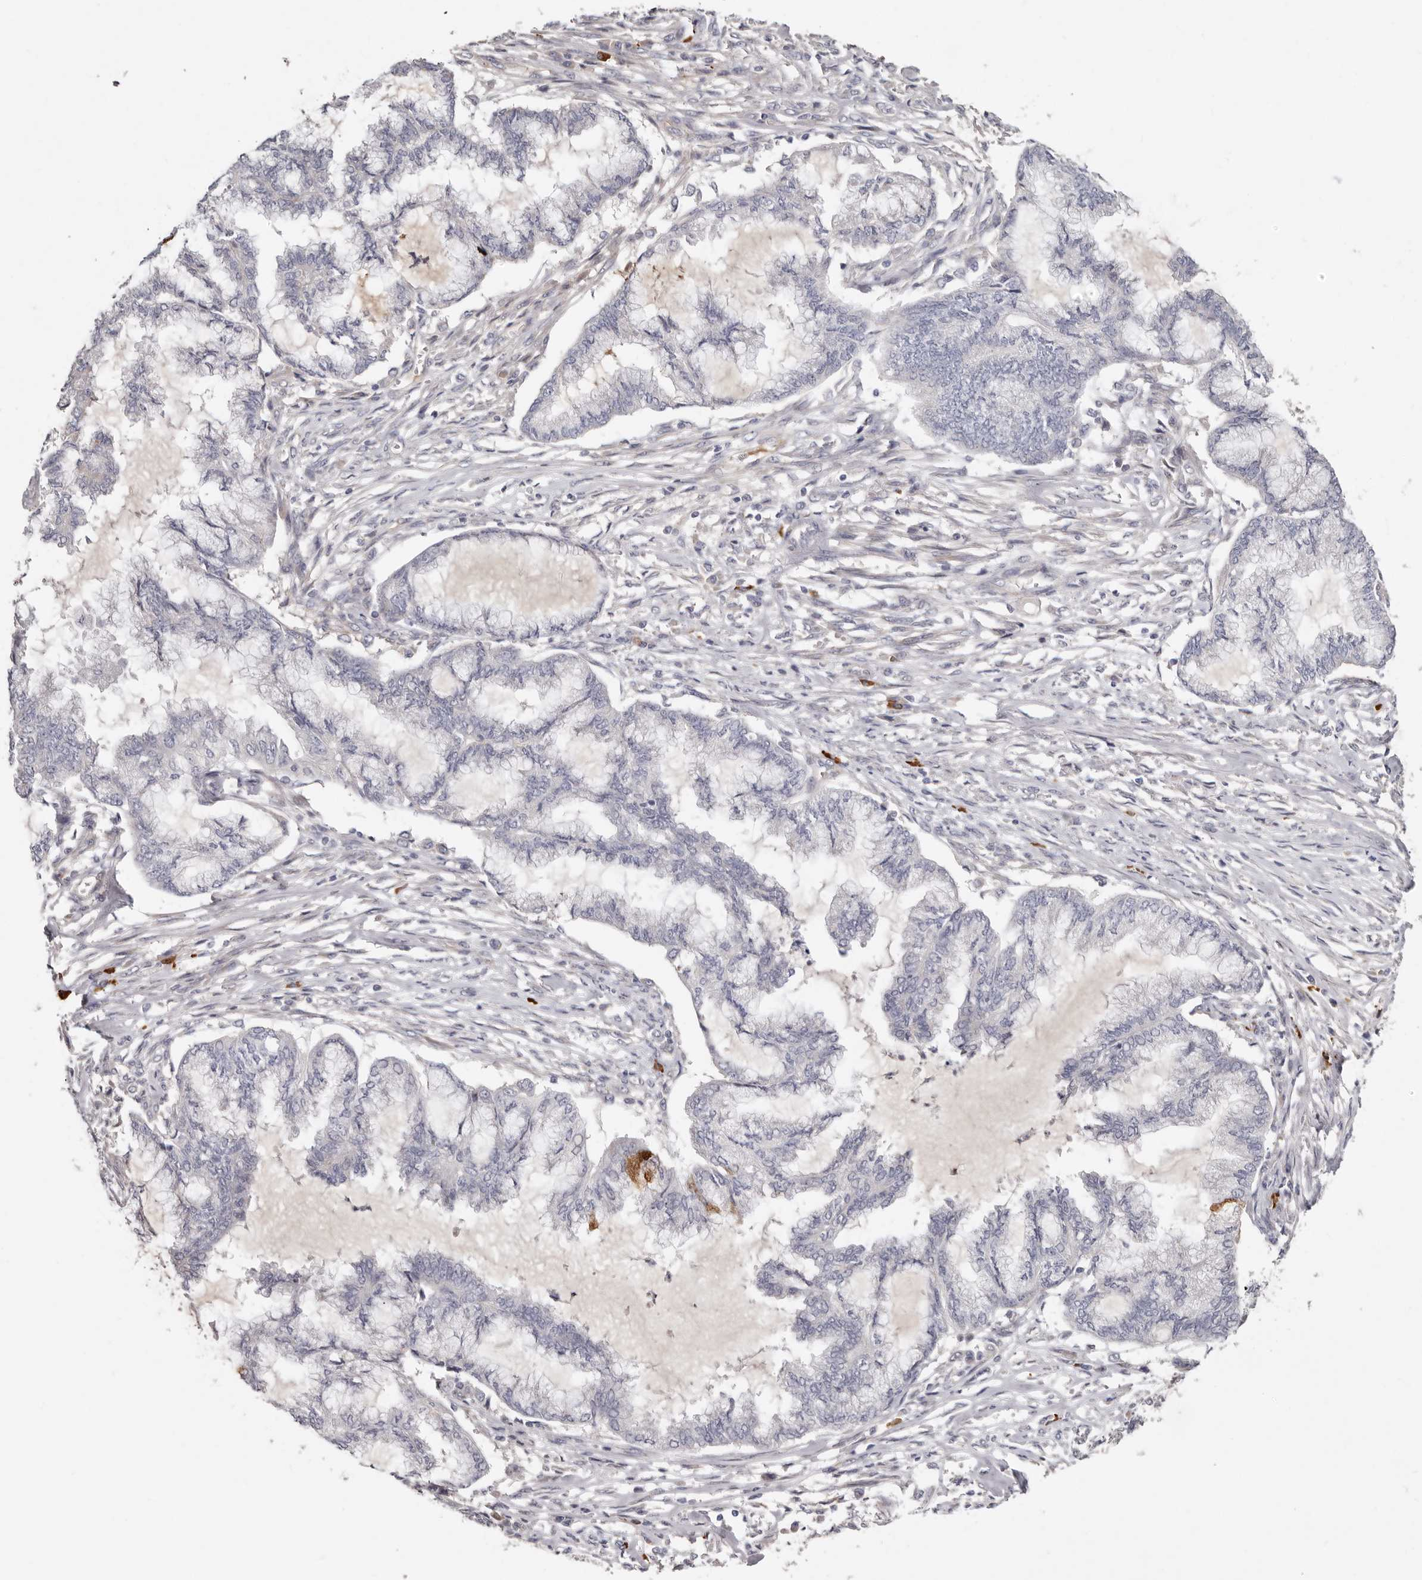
{"staining": {"intensity": "negative", "quantity": "none", "location": "none"}, "tissue": "endometrial cancer", "cell_type": "Tumor cells", "image_type": "cancer", "snomed": [{"axis": "morphology", "description": "Adenocarcinoma, NOS"}, {"axis": "topography", "description": "Endometrium"}], "caption": "An IHC photomicrograph of endometrial adenocarcinoma is shown. There is no staining in tumor cells of endometrial adenocarcinoma.", "gene": "SPTA1", "patient": {"sex": "female", "age": 86}}